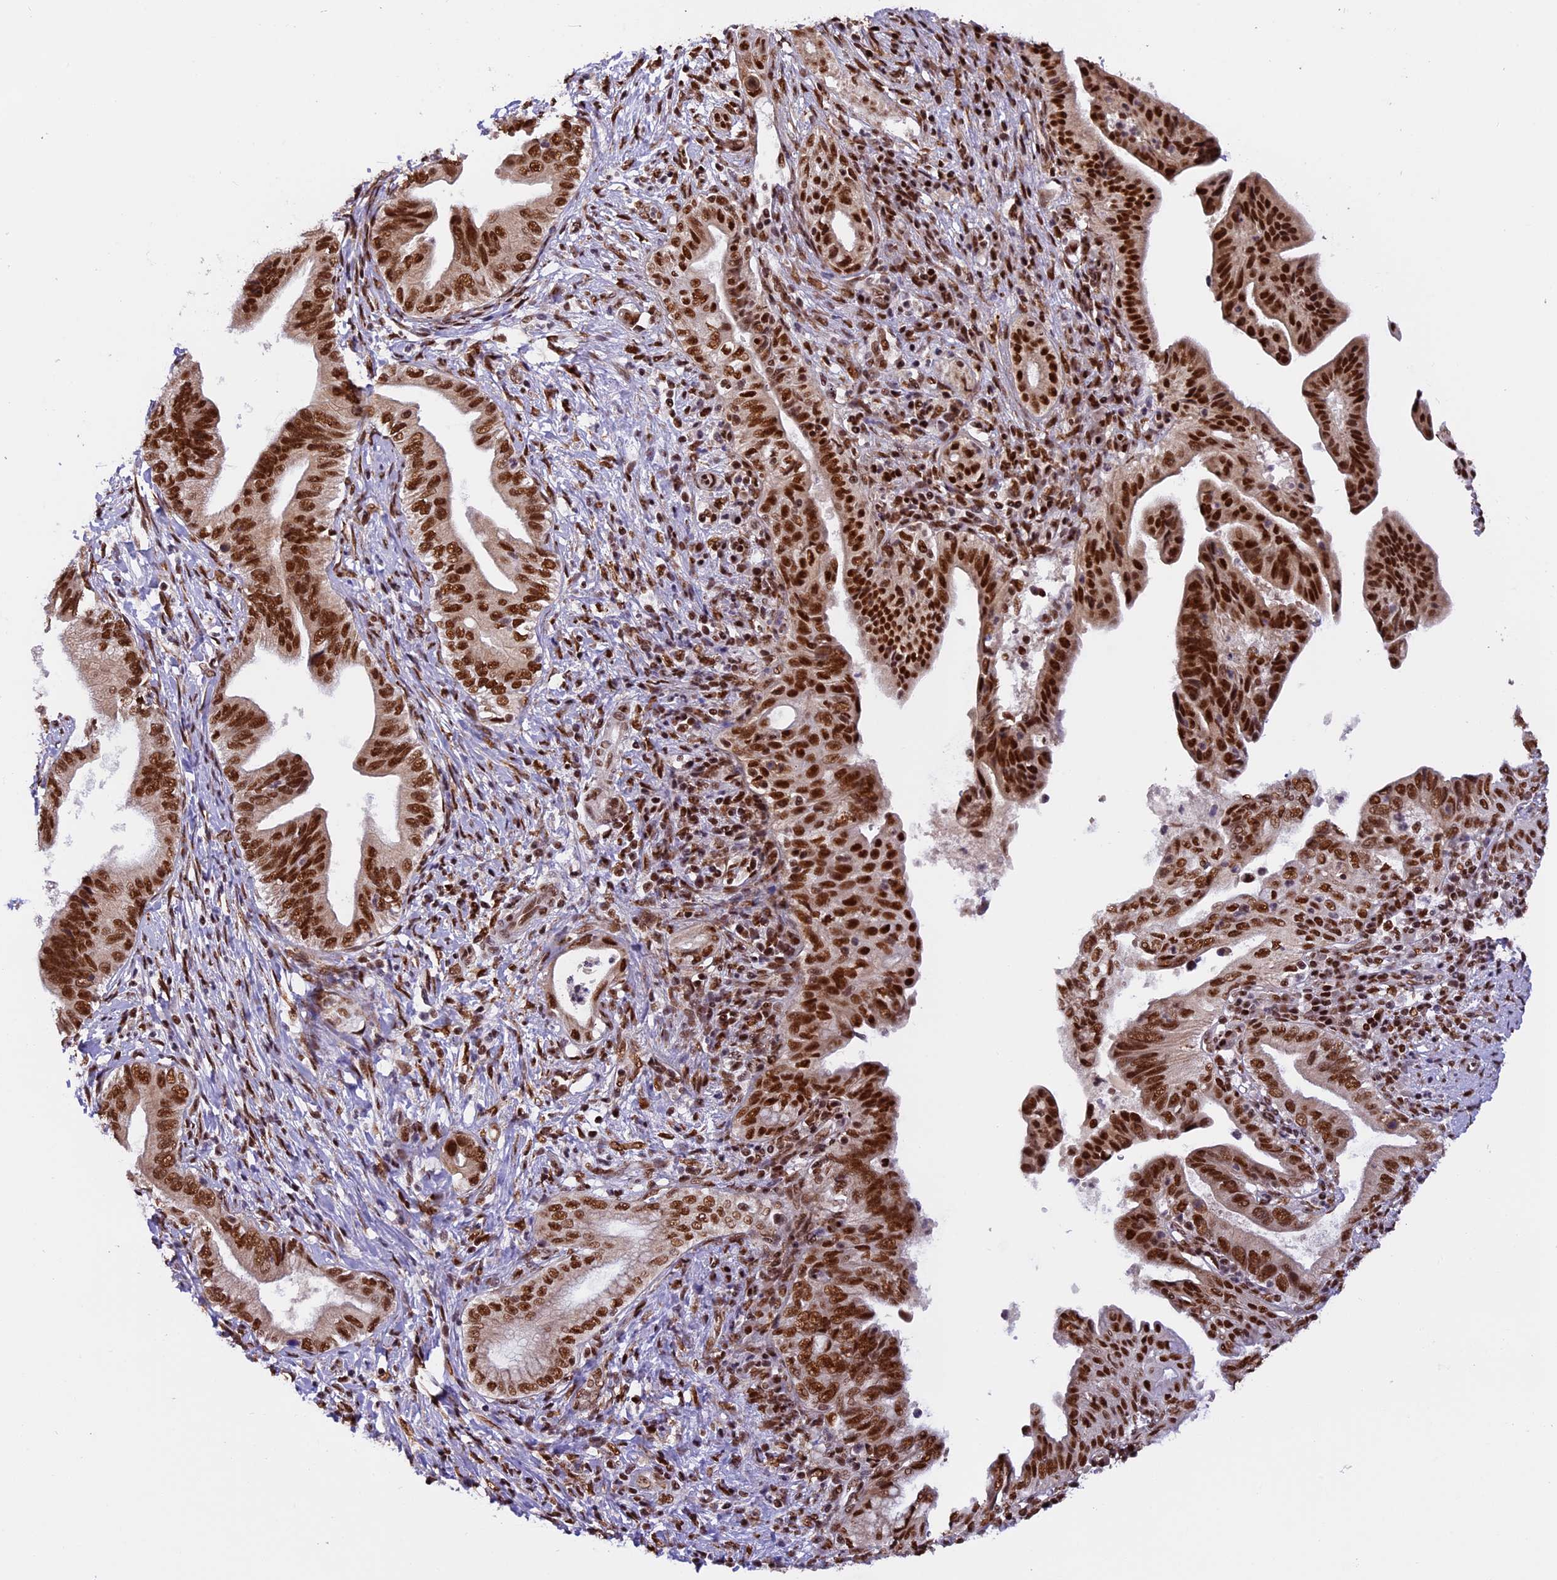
{"staining": {"intensity": "strong", "quantity": ">75%", "location": "nuclear"}, "tissue": "pancreatic cancer", "cell_type": "Tumor cells", "image_type": "cancer", "snomed": [{"axis": "morphology", "description": "Adenocarcinoma, NOS"}, {"axis": "topography", "description": "Pancreas"}], "caption": "Protein positivity by immunohistochemistry demonstrates strong nuclear positivity in about >75% of tumor cells in pancreatic cancer (adenocarcinoma).", "gene": "RAMAC", "patient": {"sex": "female", "age": 55}}